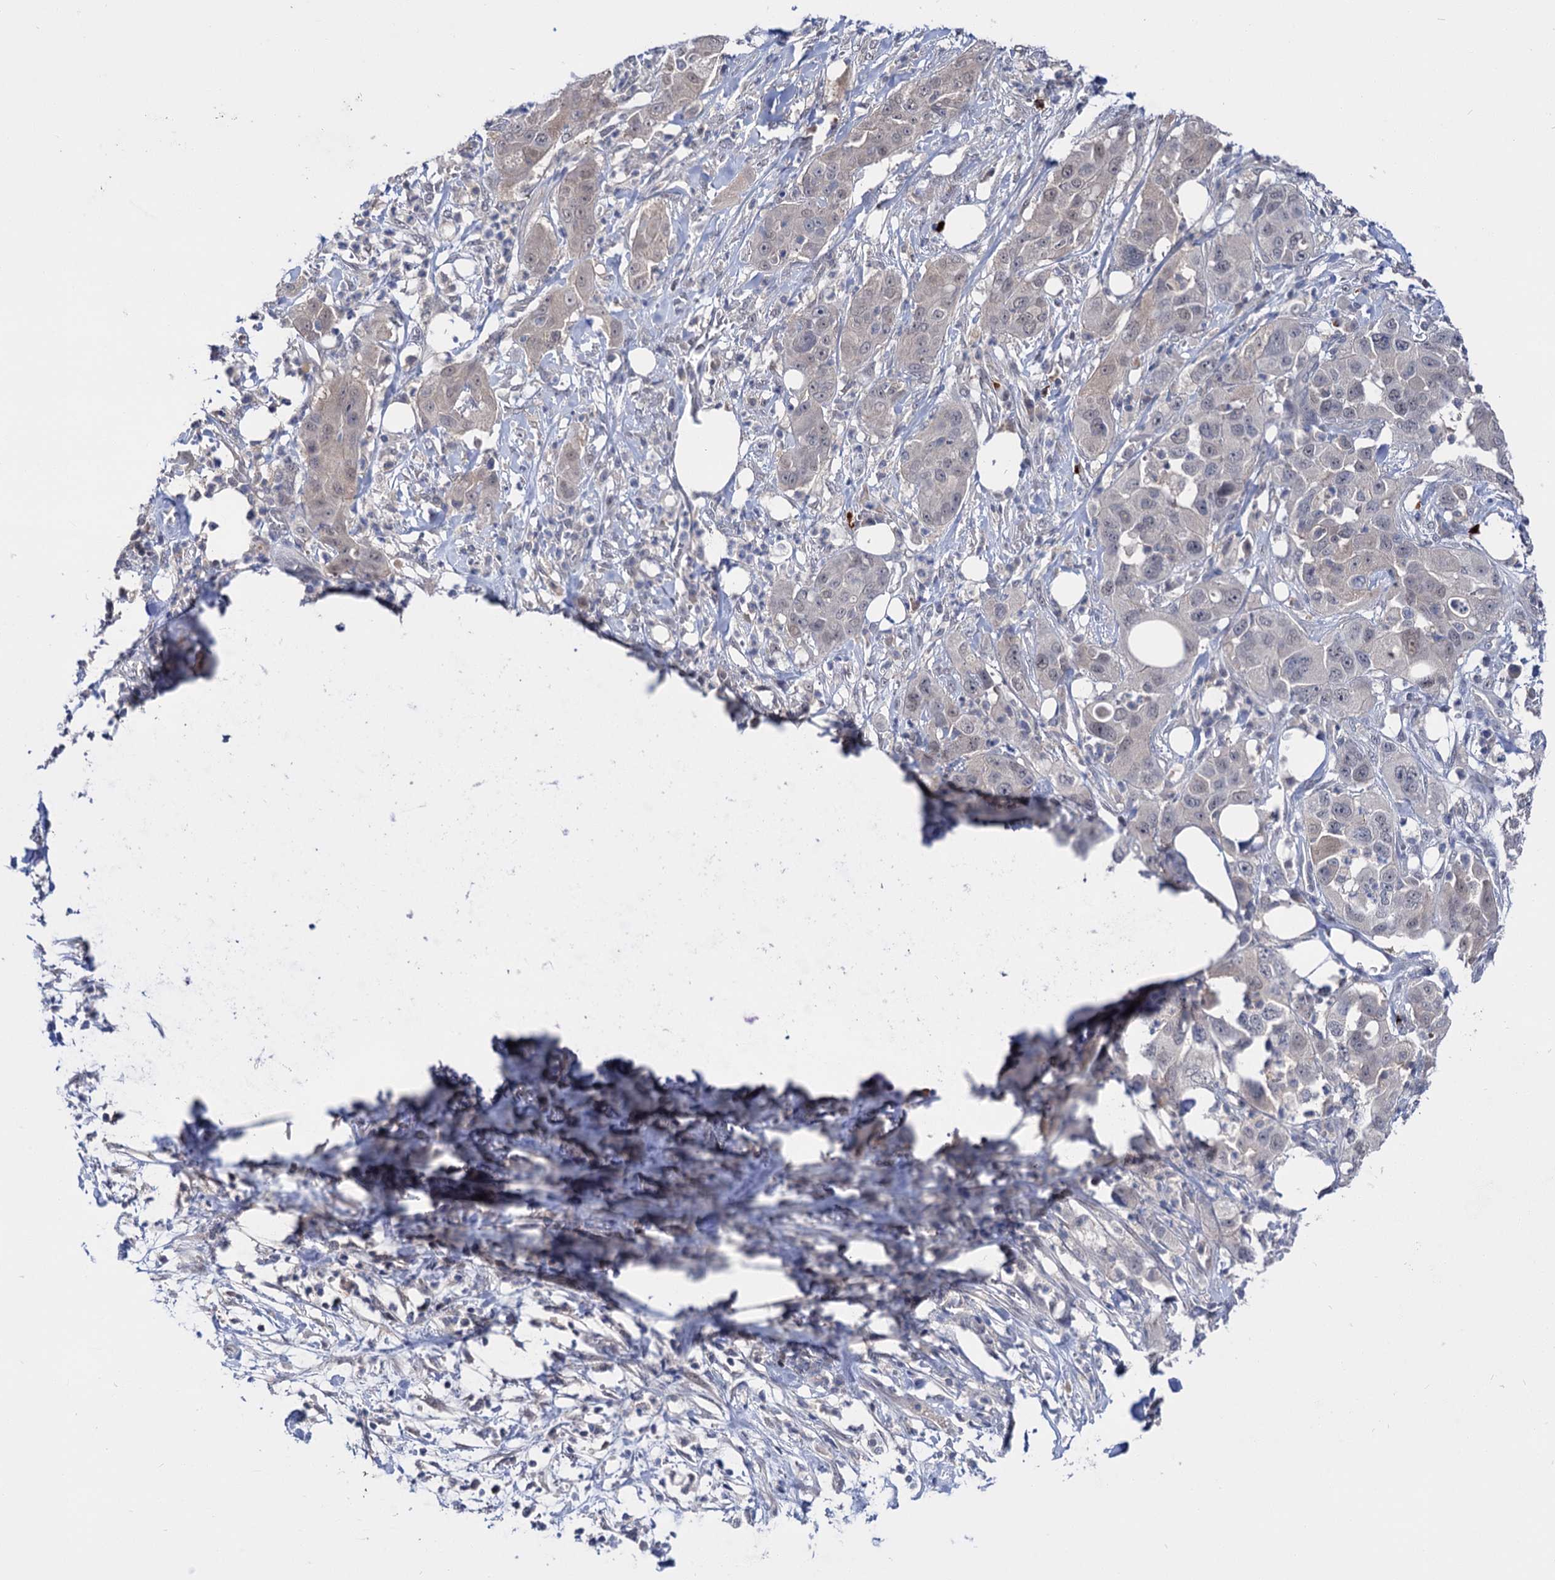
{"staining": {"intensity": "weak", "quantity": "<25%", "location": "nuclear"}, "tissue": "pancreatic cancer", "cell_type": "Tumor cells", "image_type": "cancer", "snomed": [{"axis": "morphology", "description": "Adenocarcinoma, NOS"}, {"axis": "topography", "description": "Pancreas"}], "caption": "DAB (3,3'-diaminobenzidine) immunohistochemical staining of pancreatic cancer (adenocarcinoma) exhibits no significant positivity in tumor cells.", "gene": "NEK10", "patient": {"sex": "female", "age": 78}}